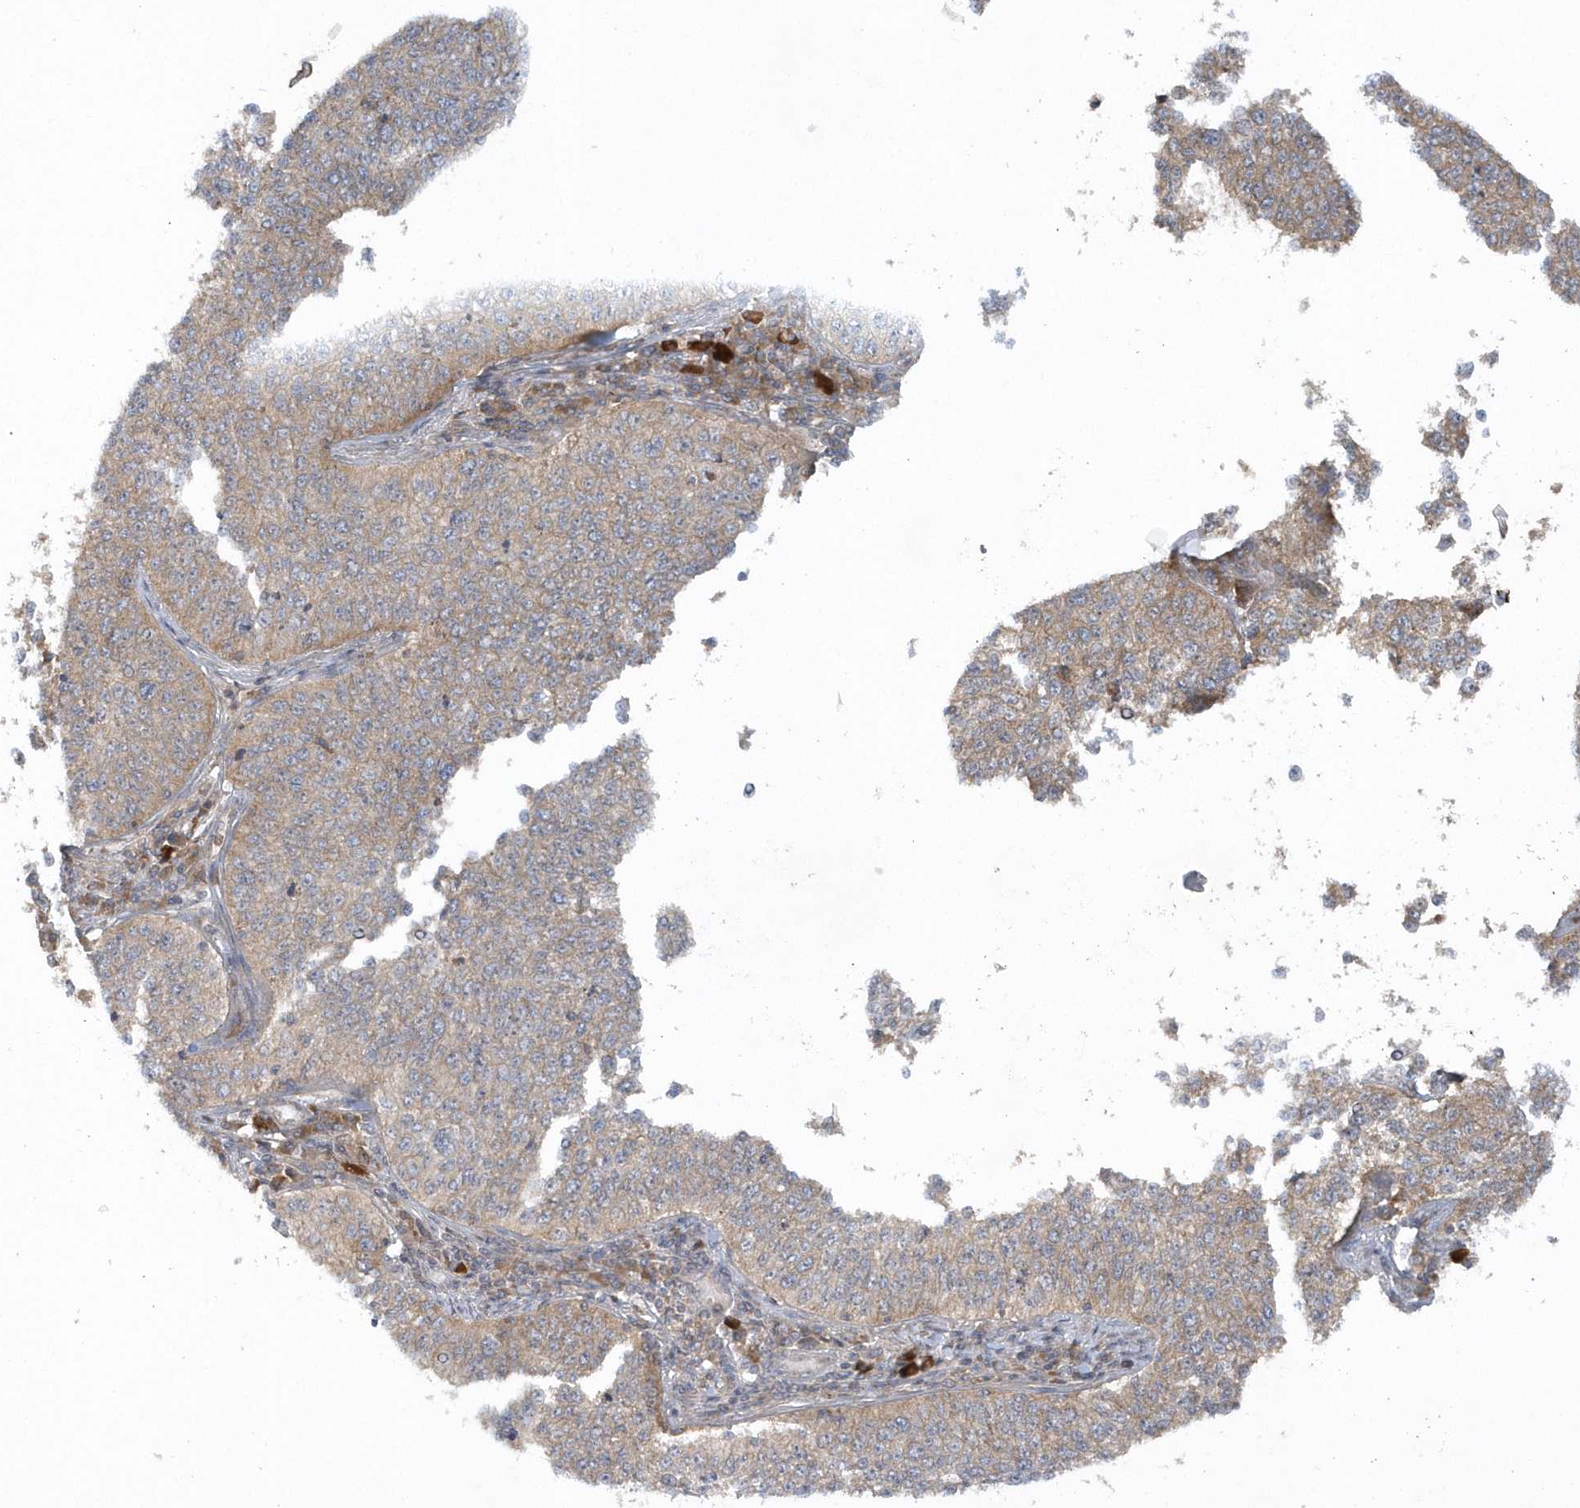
{"staining": {"intensity": "weak", "quantity": "25%-75%", "location": "cytoplasmic/membranous"}, "tissue": "cervical cancer", "cell_type": "Tumor cells", "image_type": "cancer", "snomed": [{"axis": "morphology", "description": "Squamous cell carcinoma, NOS"}, {"axis": "topography", "description": "Cervix"}], "caption": "The micrograph shows immunohistochemical staining of cervical cancer (squamous cell carcinoma). There is weak cytoplasmic/membranous expression is seen in about 25%-75% of tumor cells.", "gene": "CNOT10", "patient": {"sex": "female", "age": 35}}